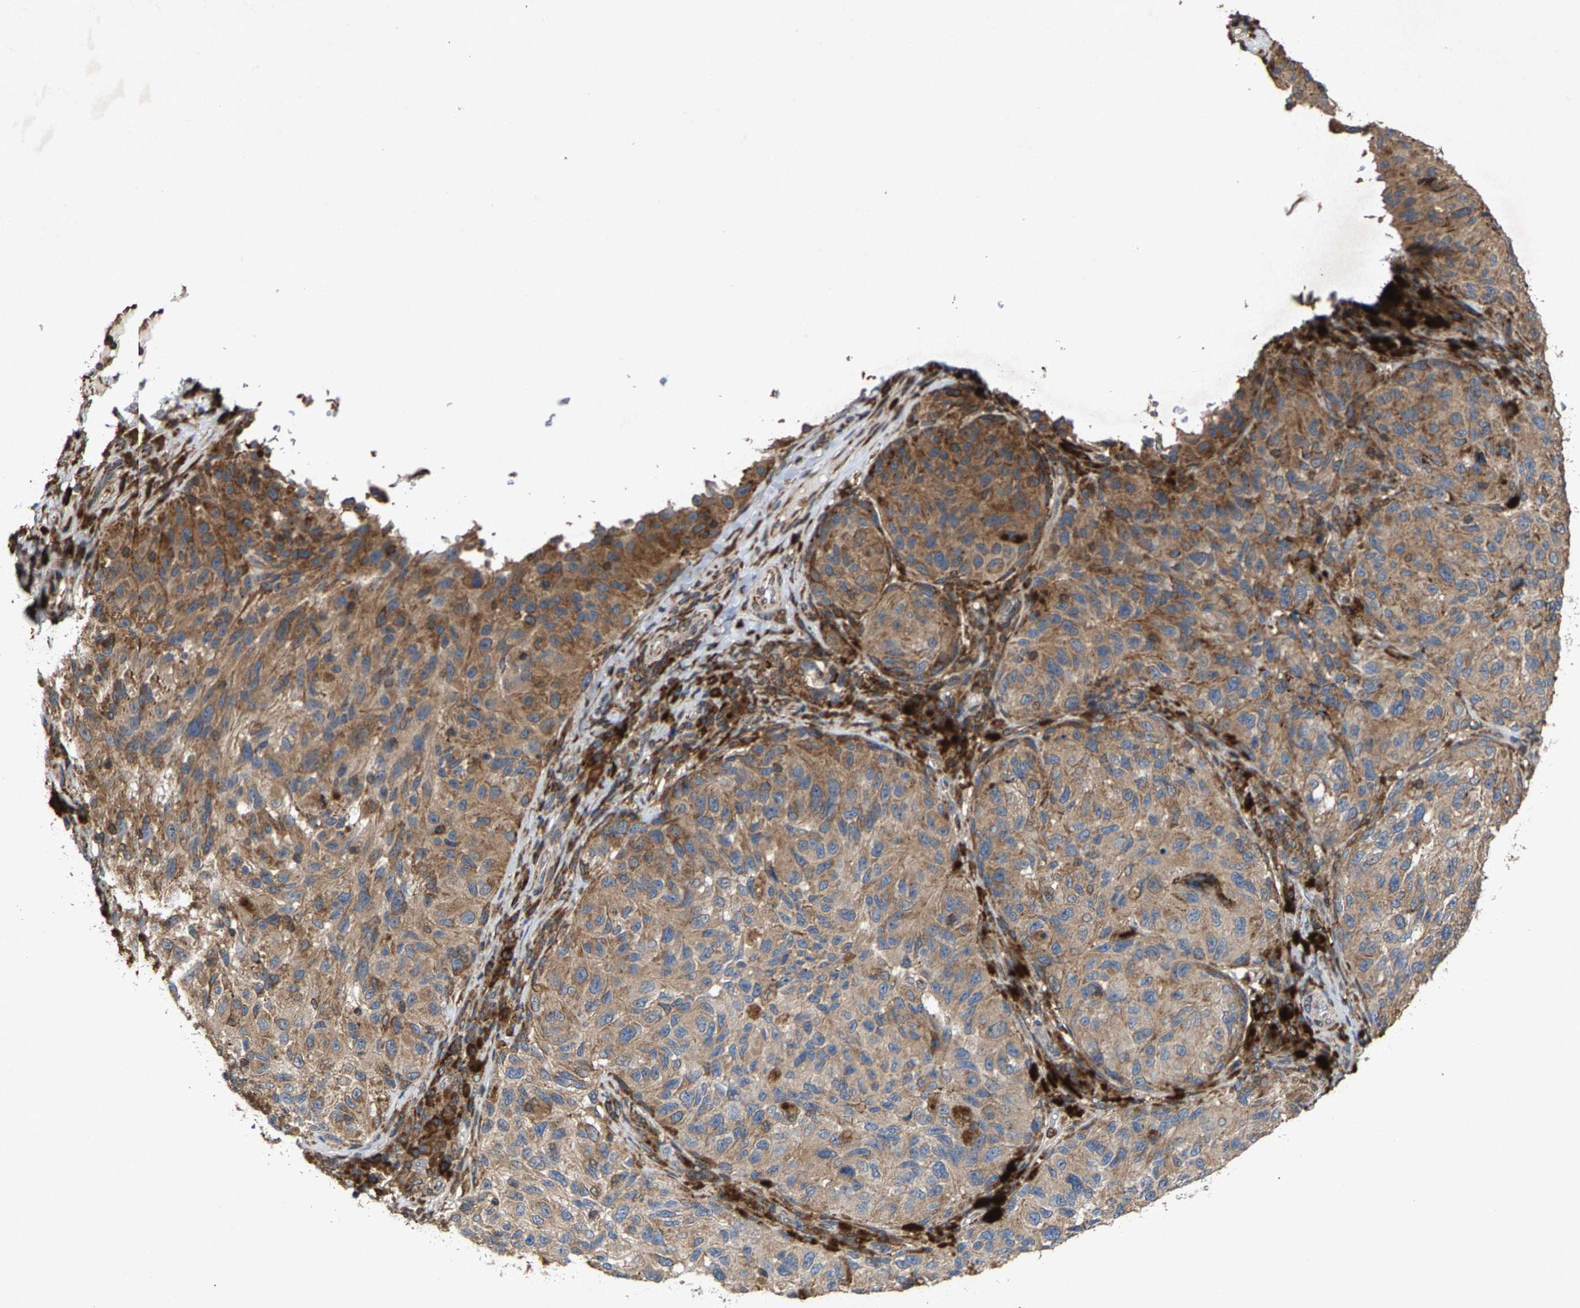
{"staining": {"intensity": "moderate", "quantity": ">75%", "location": "cytoplasmic/membranous"}, "tissue": "melanoma", "cell_type": "Tumor cells", "image_type": "cancer", "snomed": [{"axis": "morphology", "description": "Malignant melanoma, NOS"}, {"axis": "topography", "description": "Skin"}], "caption": "Melanoma stained with a brown dye reveals moderate cytoplasmic/membranous positive expression in approximately >75% of tumor cells.", "gene": "FGD3", "patient": {"sex": "female", "age": 73}}